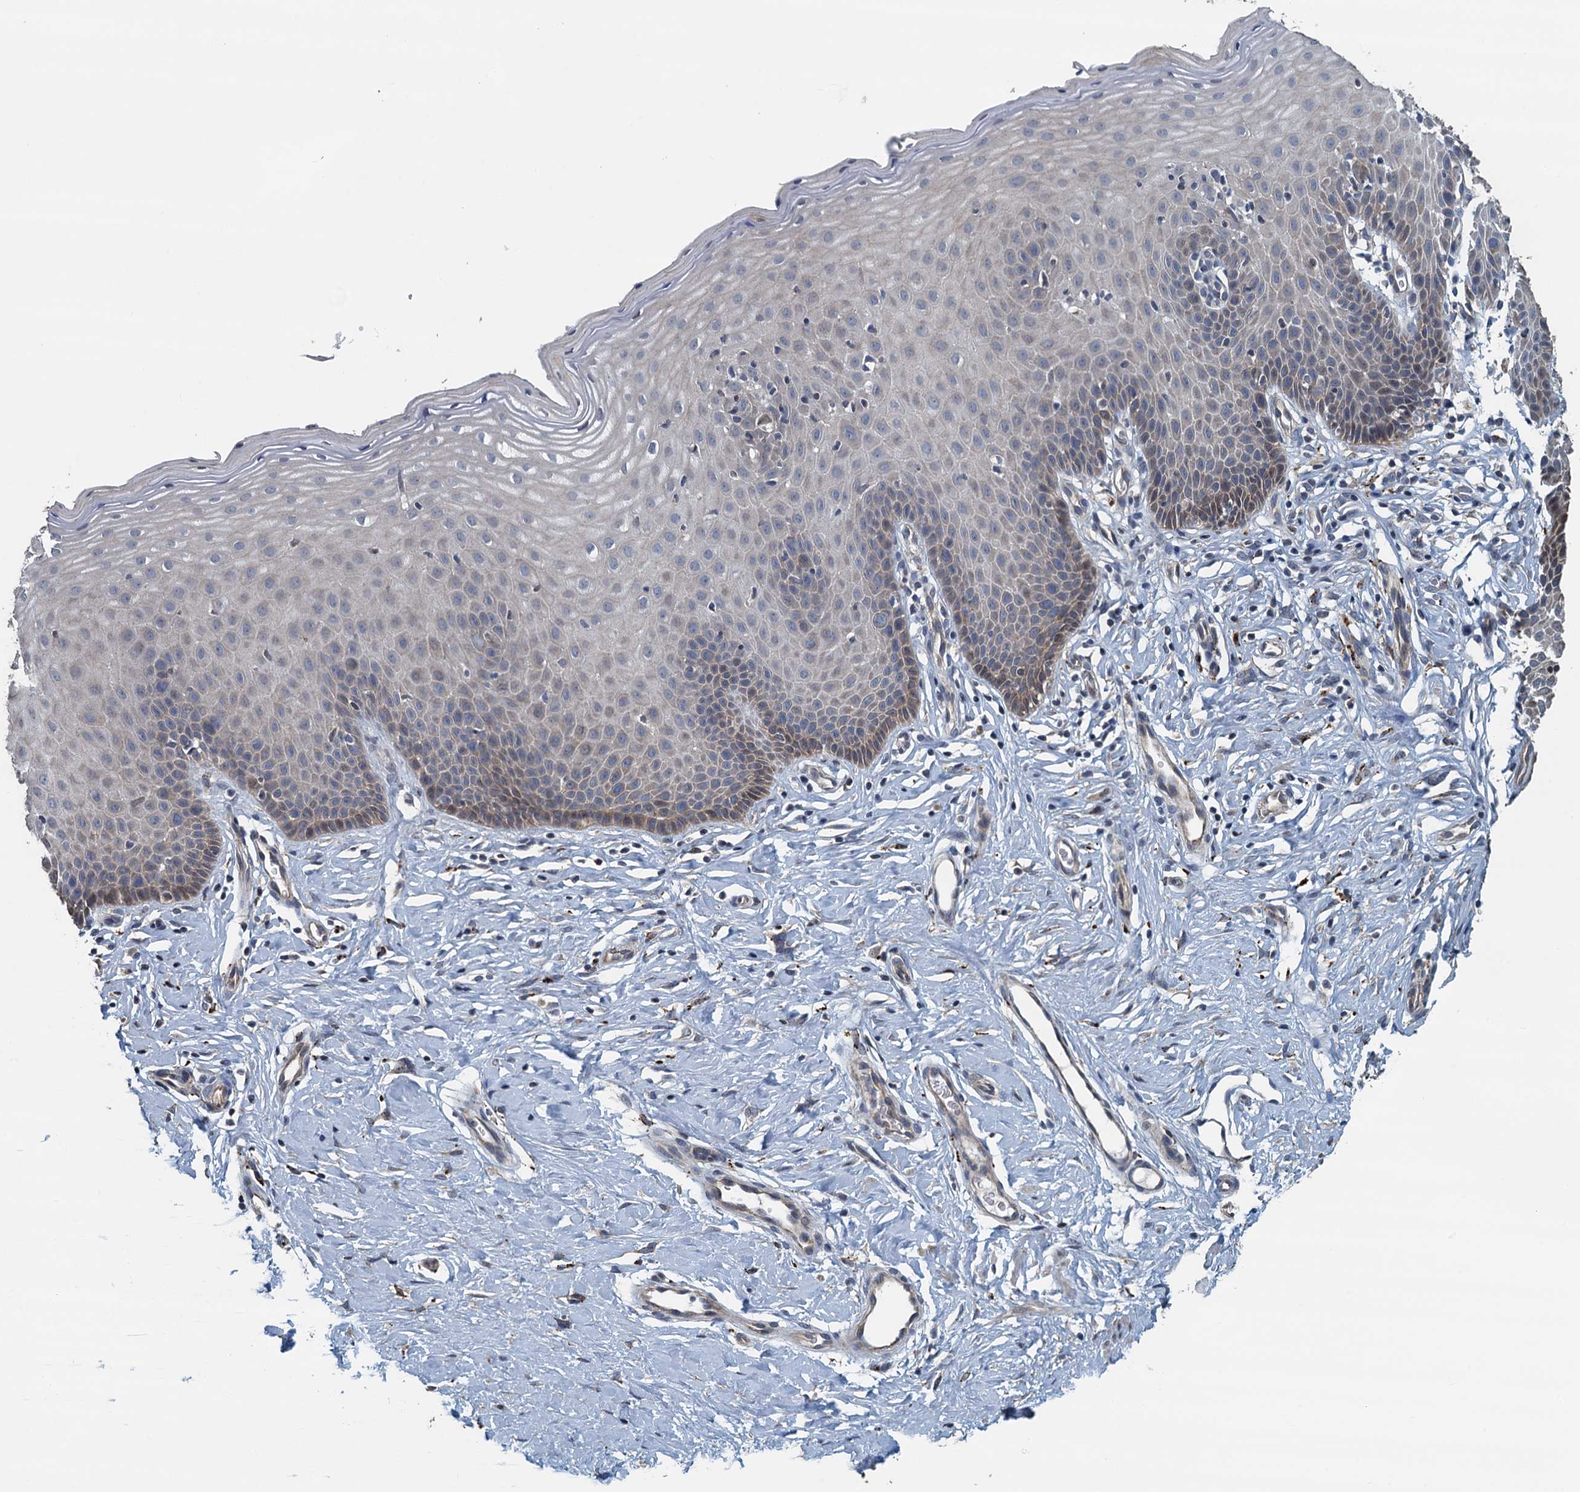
{"staining": {"intensity": "weak", "quantity": "<25%", "location": "cytoplasmic/membranous"}, "tissue": "cervix", "cell_type": "Squamous epithelial cells", "image_type": "normal", "snomed": [{"axis": "morphology", "description": "Normal tissue, NOS"}, {"axis": "topography", "description": "Cervix"}], "caption": "Histopathology image shows no protein expression in squamous epithelial cells of unremarkable cervix.", "gene": "AGRN", "patient": {"sex": "female", "age": 36}}